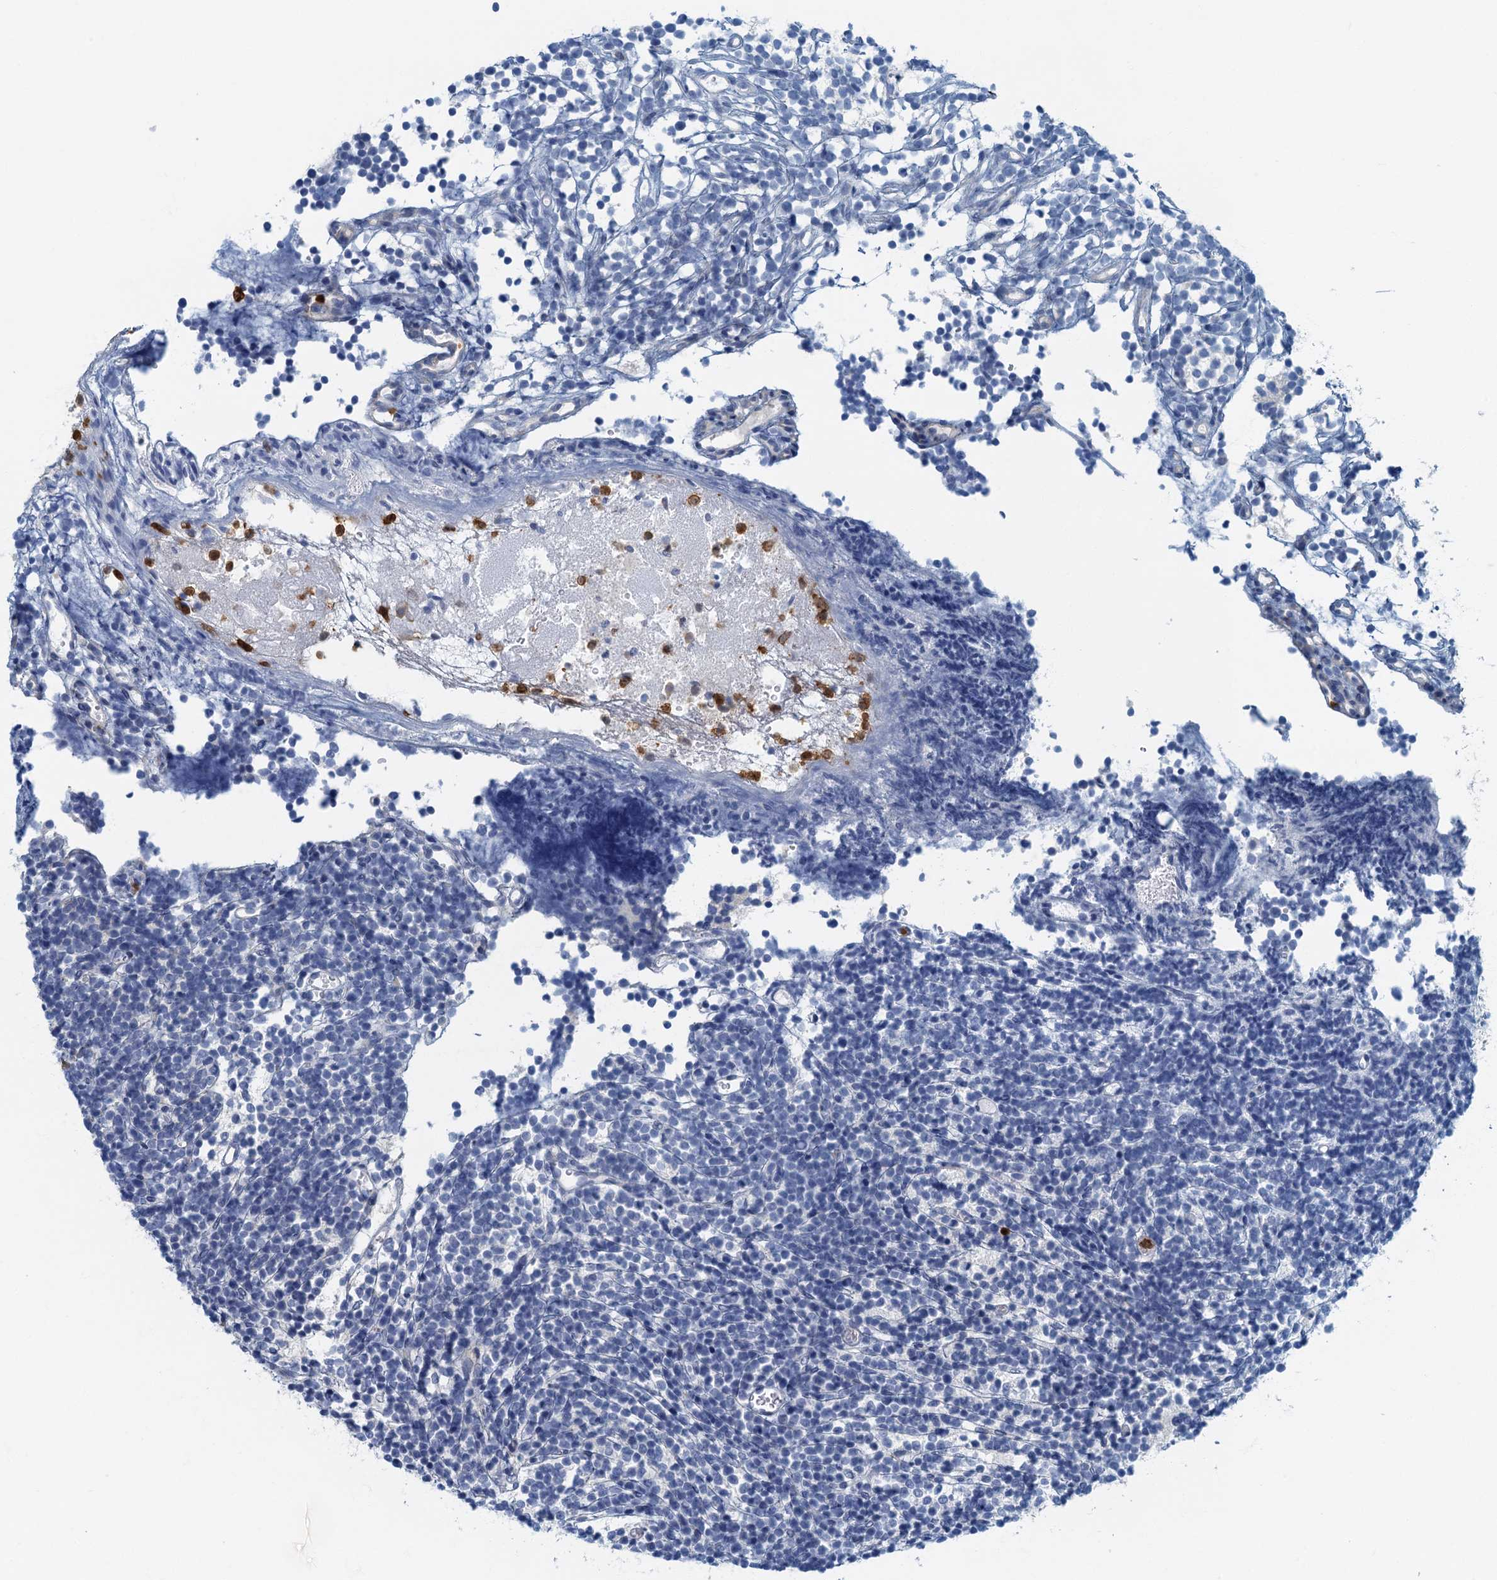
{"staining": {"intensity": "negative", "quantity": "none", "location": "none"}, "tissue": "glioma", "cell_type": "Tumor cells", "image_type": "cancer", "snomed": [{"axis": "morphology", "description": "Glioma, malignant, Low grade"}, {"axis": "topography", "description": "Brain"}], "caption": "IHC micrograph of neoplastic tissue: glioma stained with DAB (3,3'-diaminobenzidine) reveals no significant protein staining in tumor cells.", "gene": "ANKDD1A", "patient": {"sex": "female", "age": 1}}